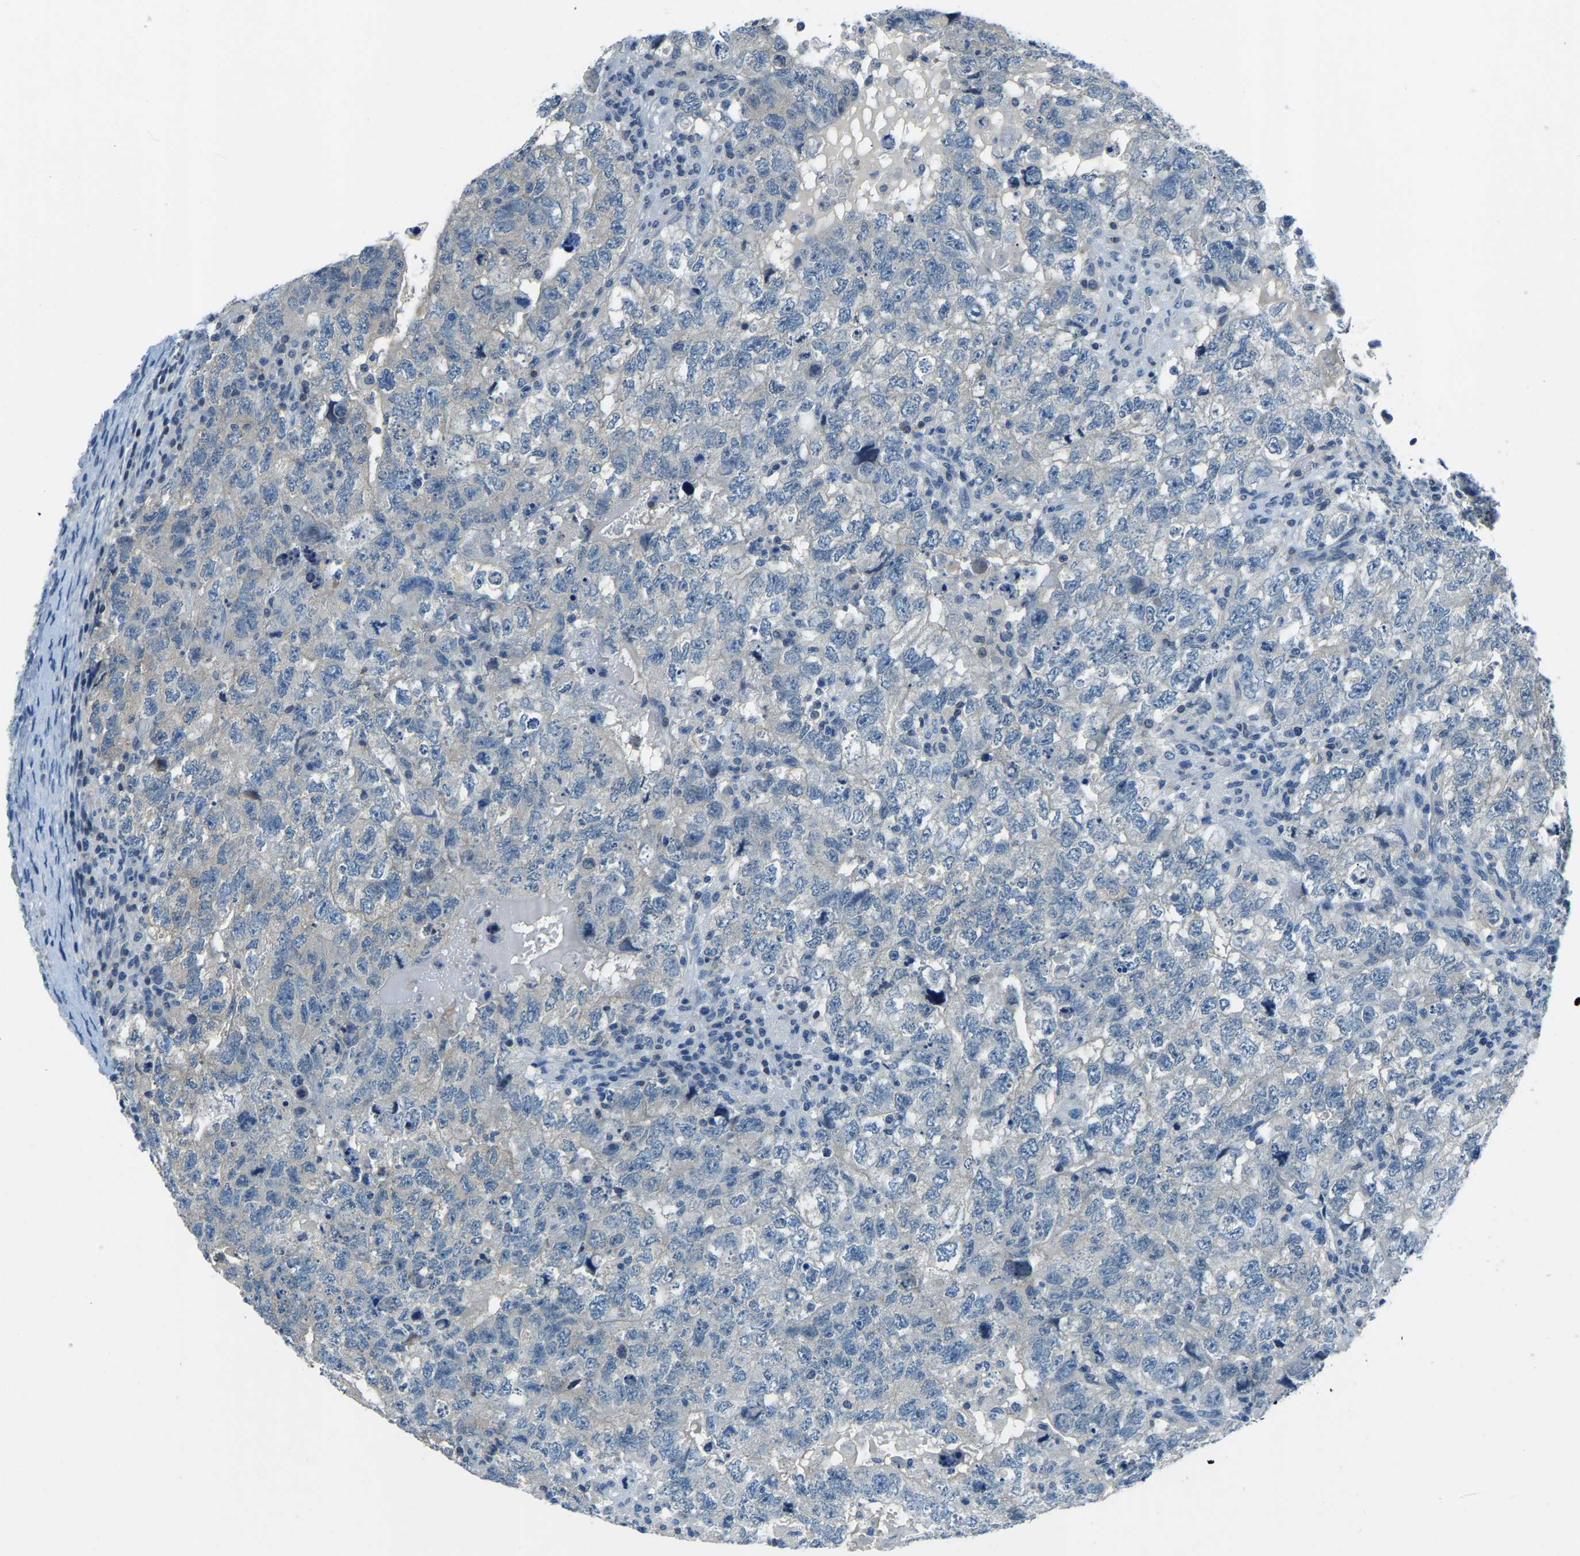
{"staining": {"intensity": "negative", "quantity": "none", "location": "none"}, "tissue": "testis cancer", "cell_type": "Tumor cells", "image_type": "cancer", "snomed": [{"axis": "morphology", "description": "Carcinoma, Embryonal, NOS"}, {"axis": "topography", "description": "Testis"}], "caption": "DAB (3,3'-diaminobenzidine) immunohistochemical staining of testis cancer displays no significant expression in tumor cells. (Immunohistochemistry (ihc), brightfield microscopy, high magnification).", "gene": "XIRP1", "patient": {"sex": "male", "age": 36}}